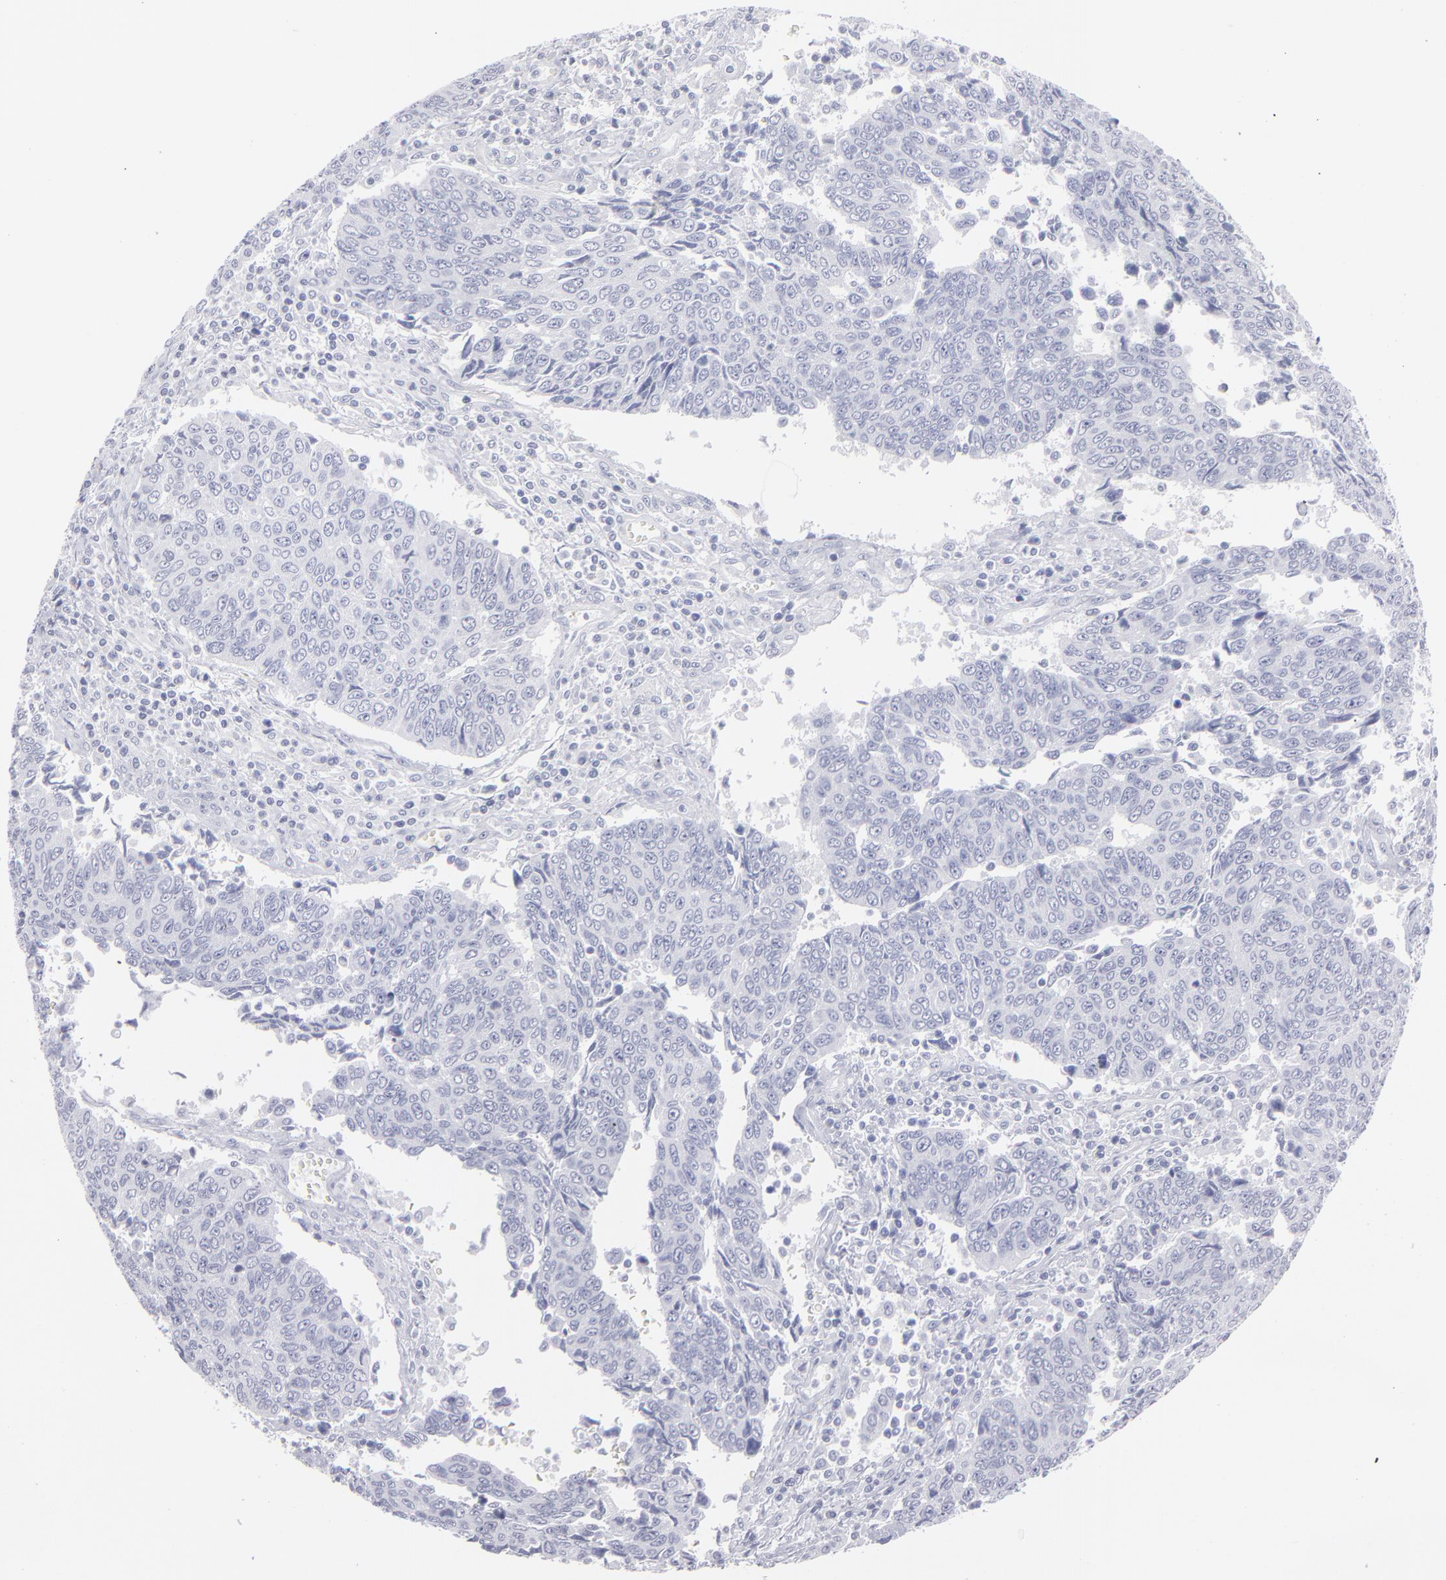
{"staining": {"intensity": "negative", "quantity": "none", "location": "none"}, "tissue": "urothelial cancer", "cell_type": "Tumor cells", "image_type": "cancer", "snomed": [{"axis": "morphology", "description": "Urothelial carcinoma, High grade"}, {"axis": "topography", "description": "Urinary bladder"}], "caption": "DAB immunohistochemical staining of high-grade urothelial carcinoma shows no significant staining in tumor cells.", "gene": "CADM3", "patient": {"sex": "male", "age": 86}}